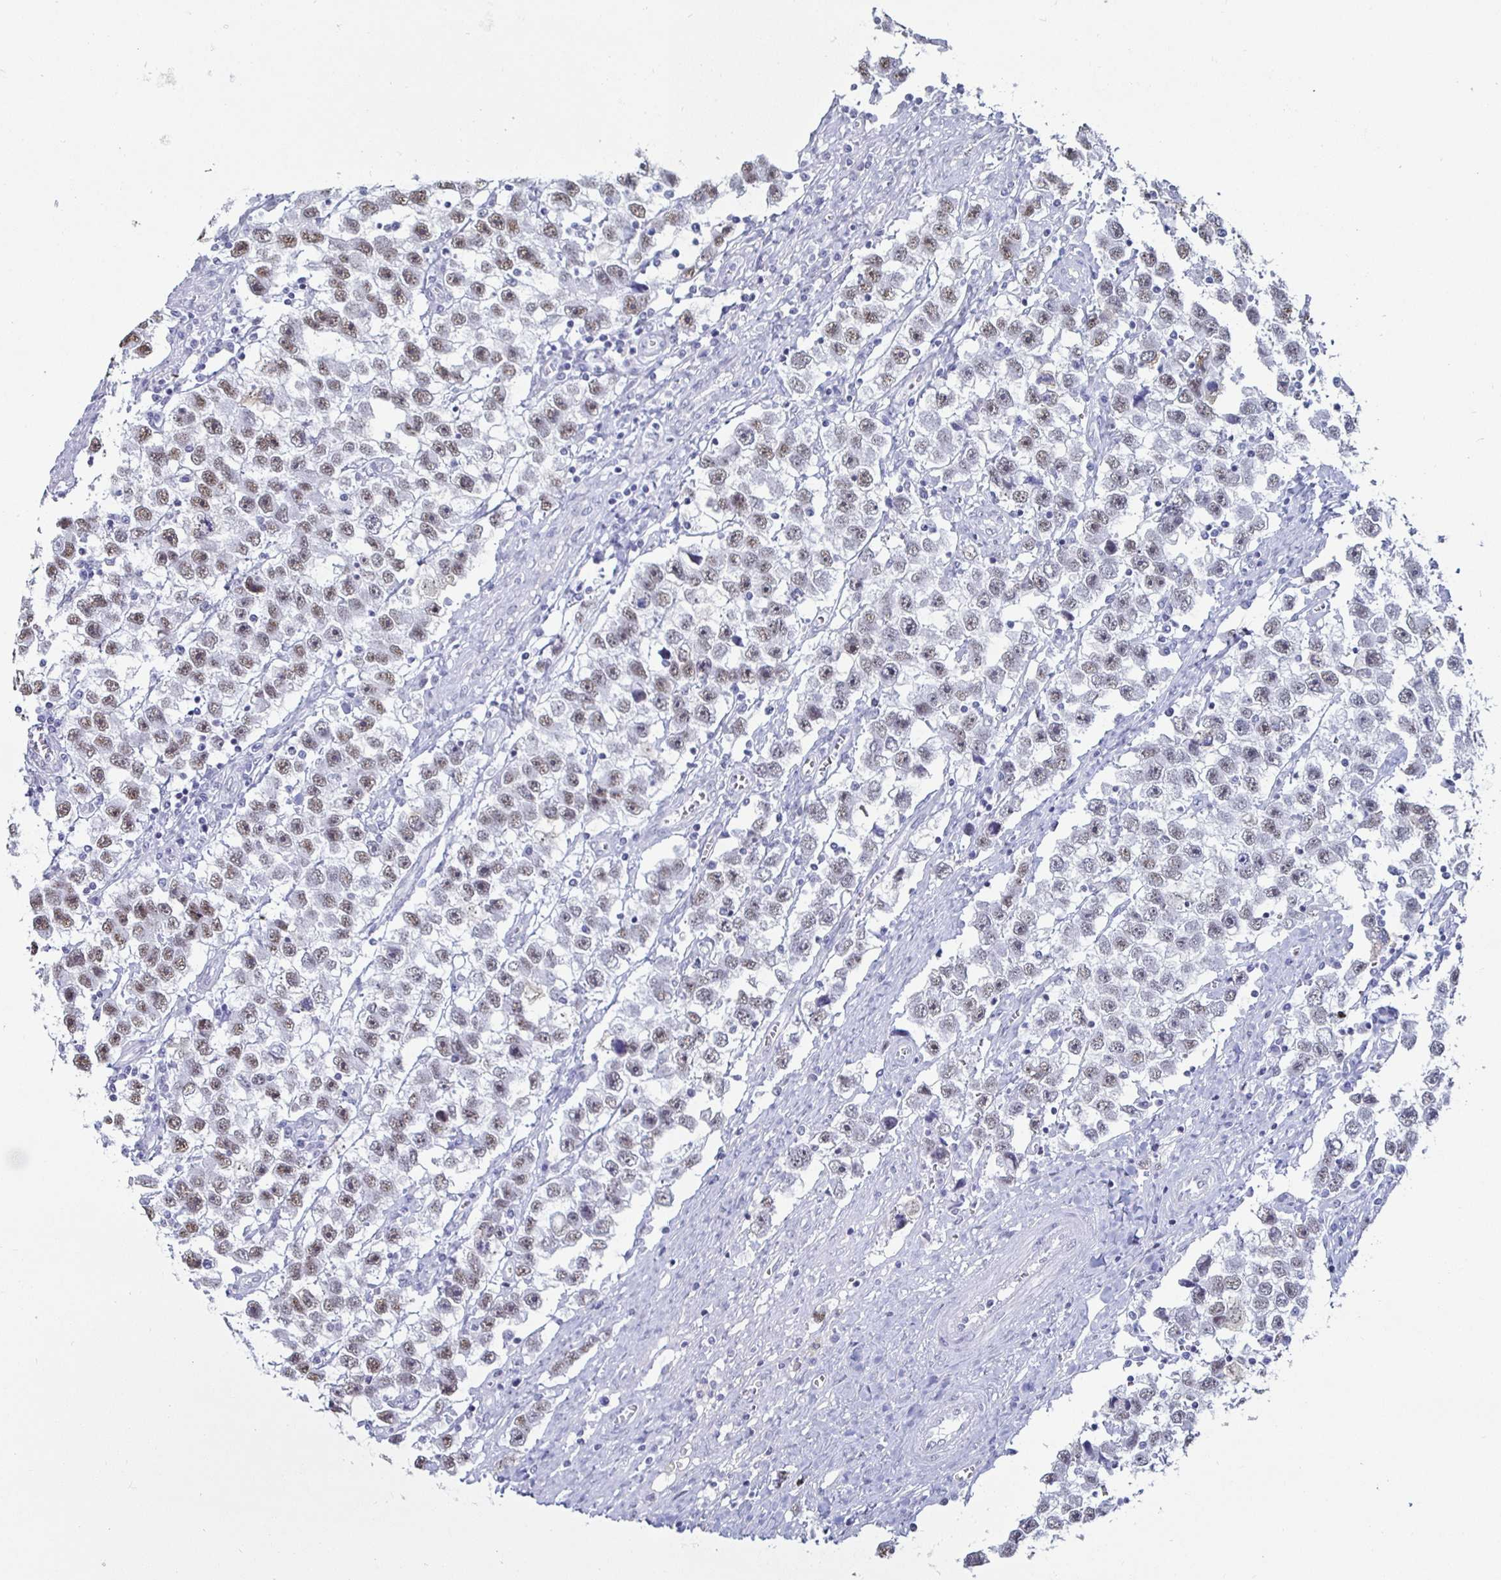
{"staining": {"intensity": "weak", "quantity": "25%-75%", "location": "nuclear"}, "tissue": "testis cancer", "cell_type": "Tumor cells", "image_type": "cancer", "snomed": [{"axis": "morphology", "description": "Seminoma, NOS"}, {"axis": "topography", "description": "Testis"}], "caption": "Protein staining by IHC demonstrates weak nuclear expression in about 25%-75% of tumor cells in seminoma (testis).", "gene": "DDX39B", "patient": {"sex": "male", "age": 33}}